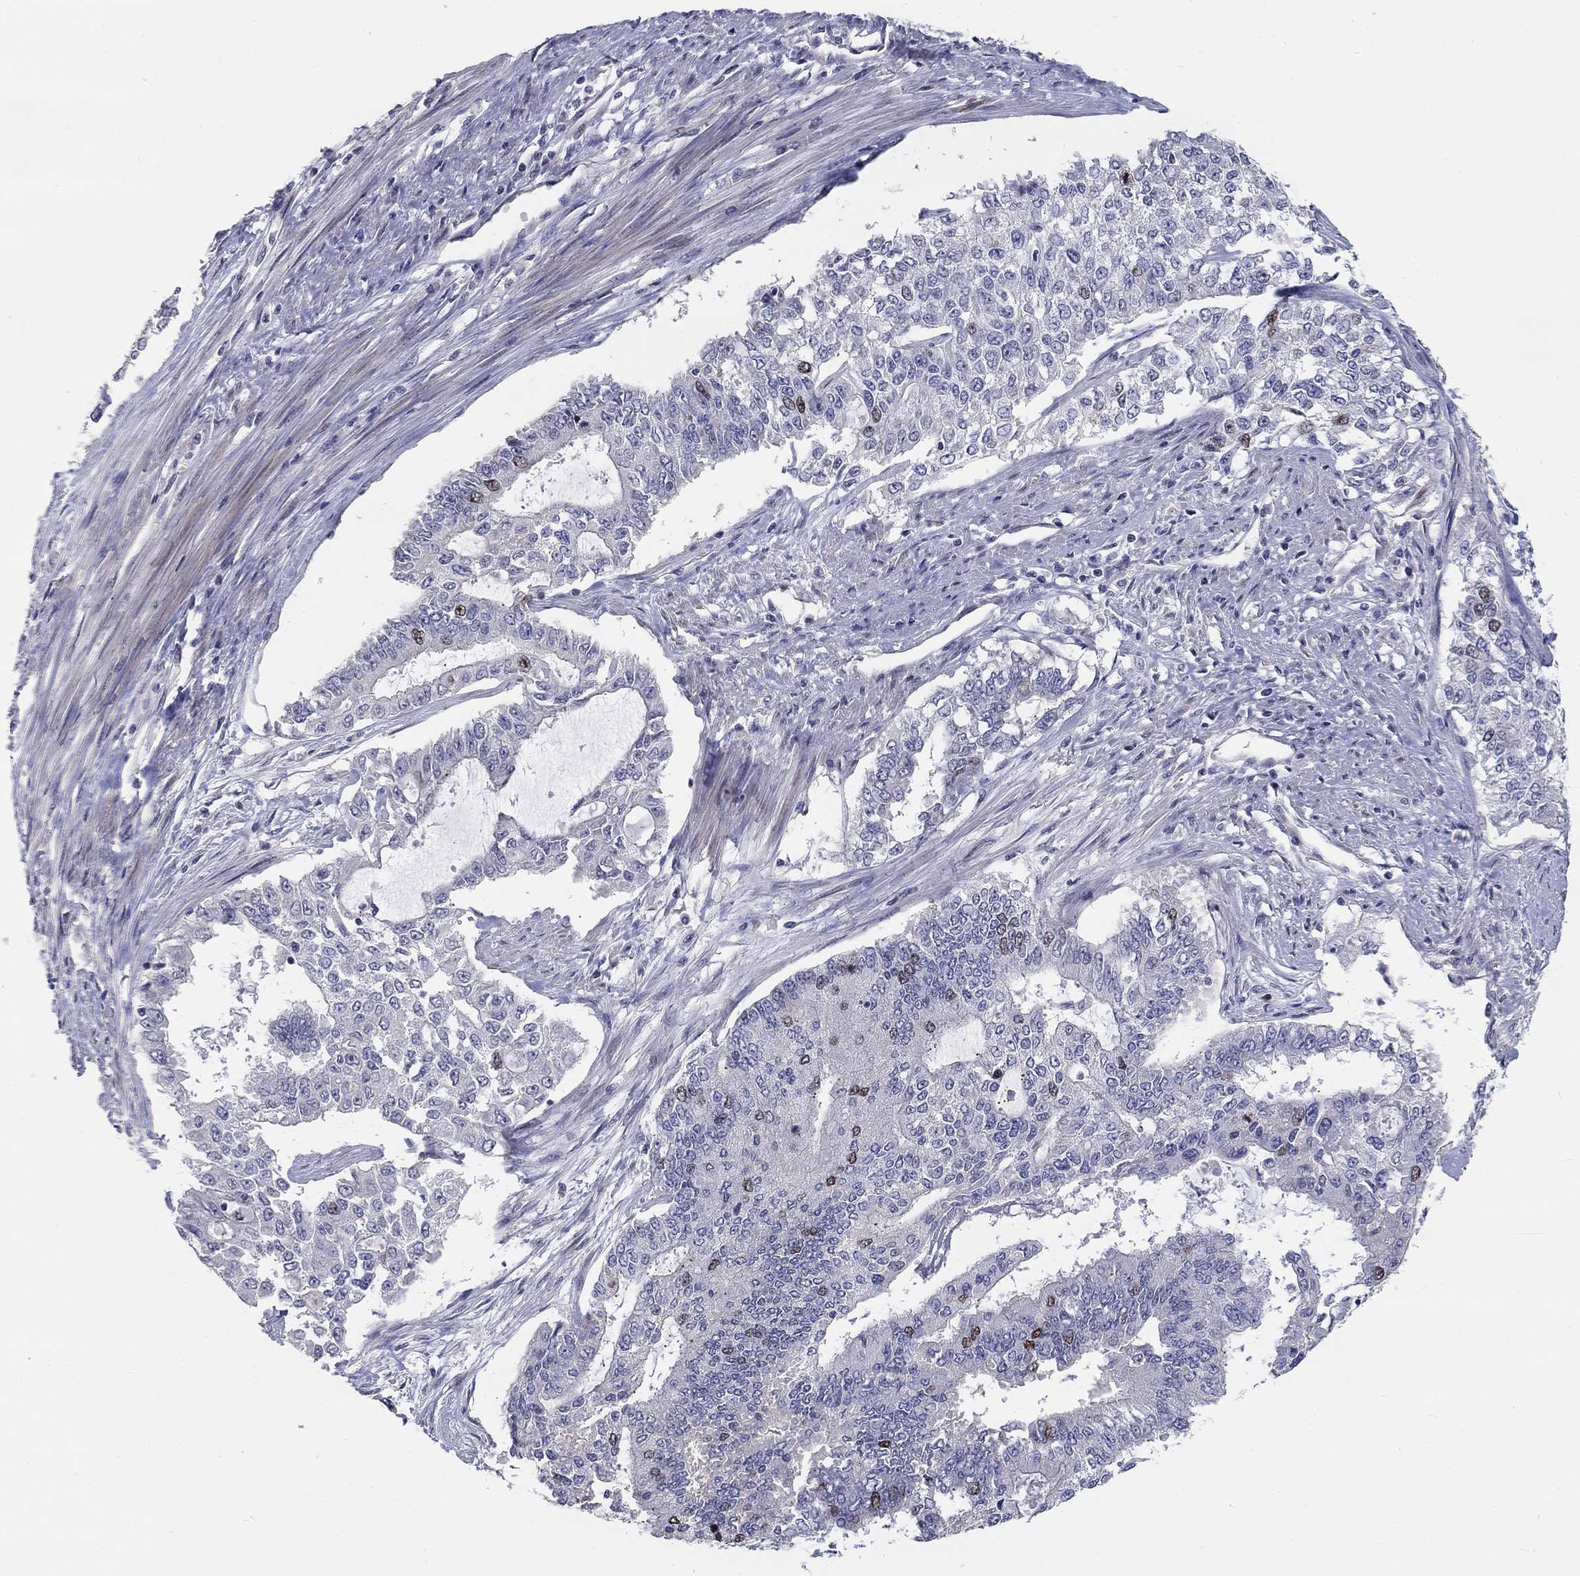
{"staining": {"intensity": "moderate", "quantity": "<25%", "location": "nuclear"}, "tissue": "endometrial cancer", "cell_type": "Tumor cells", "image_type": "cancer", "snomed": [{"axis": "morphology", "description": "Adenocarcinoma, NOS"}, {"axis": "topography", "description": "Uterus"}], "caption": "Moderate nuclear protein staining is seen in approximately <25% of tumor cells in endometrial cancer.", "gene": "PRC1", "patient": {"sex": "female", "age": 59}}